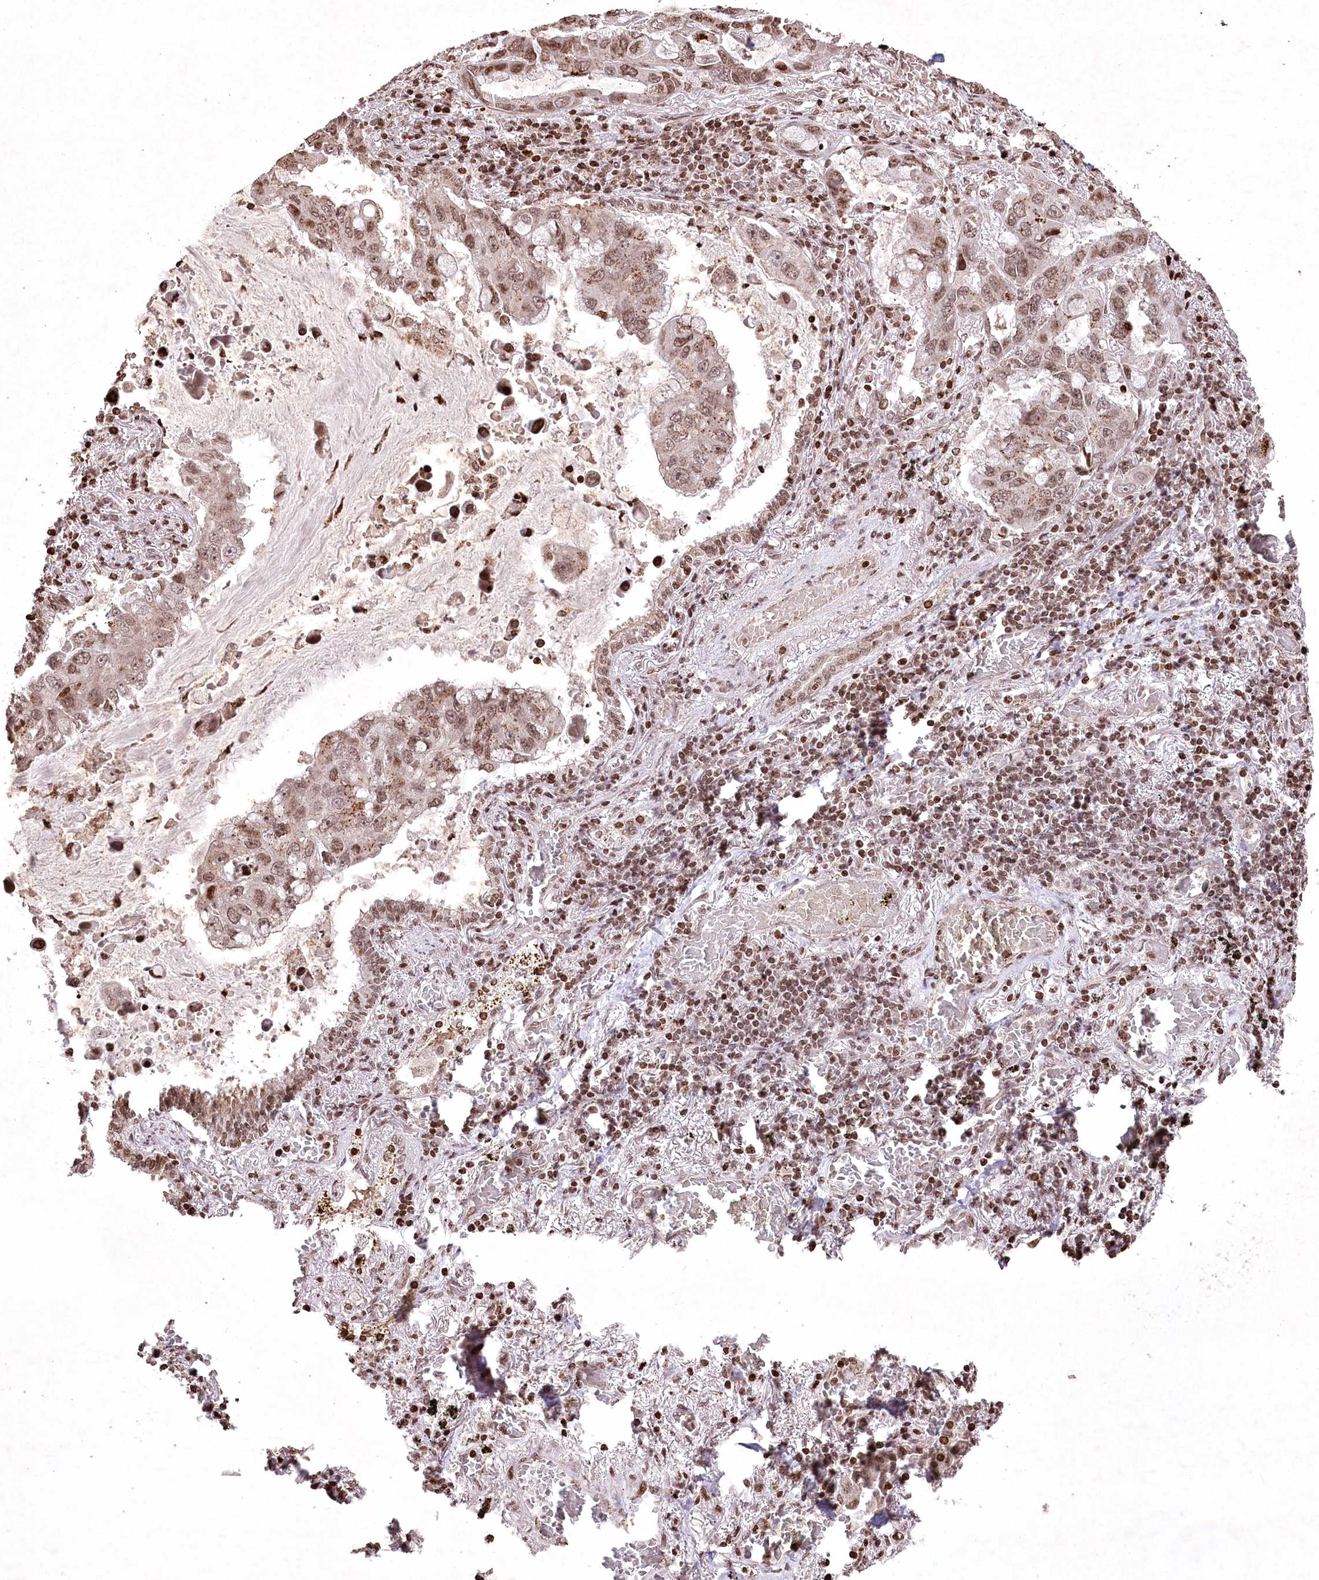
{"staining": {"intensity": "moderate", "quantity": ">75%", "location": "nuclear"}, "tissue": "lung cancer", "cell_type": "Tumor cells", "image_type": "cancer", "snomed": [{"axis": "morphology", "description": "Adenocarcinoma, NOS"}, {"axis": "topography", "description": "Lung"}], "caption": "Brown immunohistochemical staining in lung cancer displays moderate nuclear staining in approximately >75% of tumor cells. (DAB (3,3'-diaminobenzidine) = brown stain, brightfield microscopy at high magnification).", "gene": "CCSER2", "patient": {"sex": "male", "age": 64}}